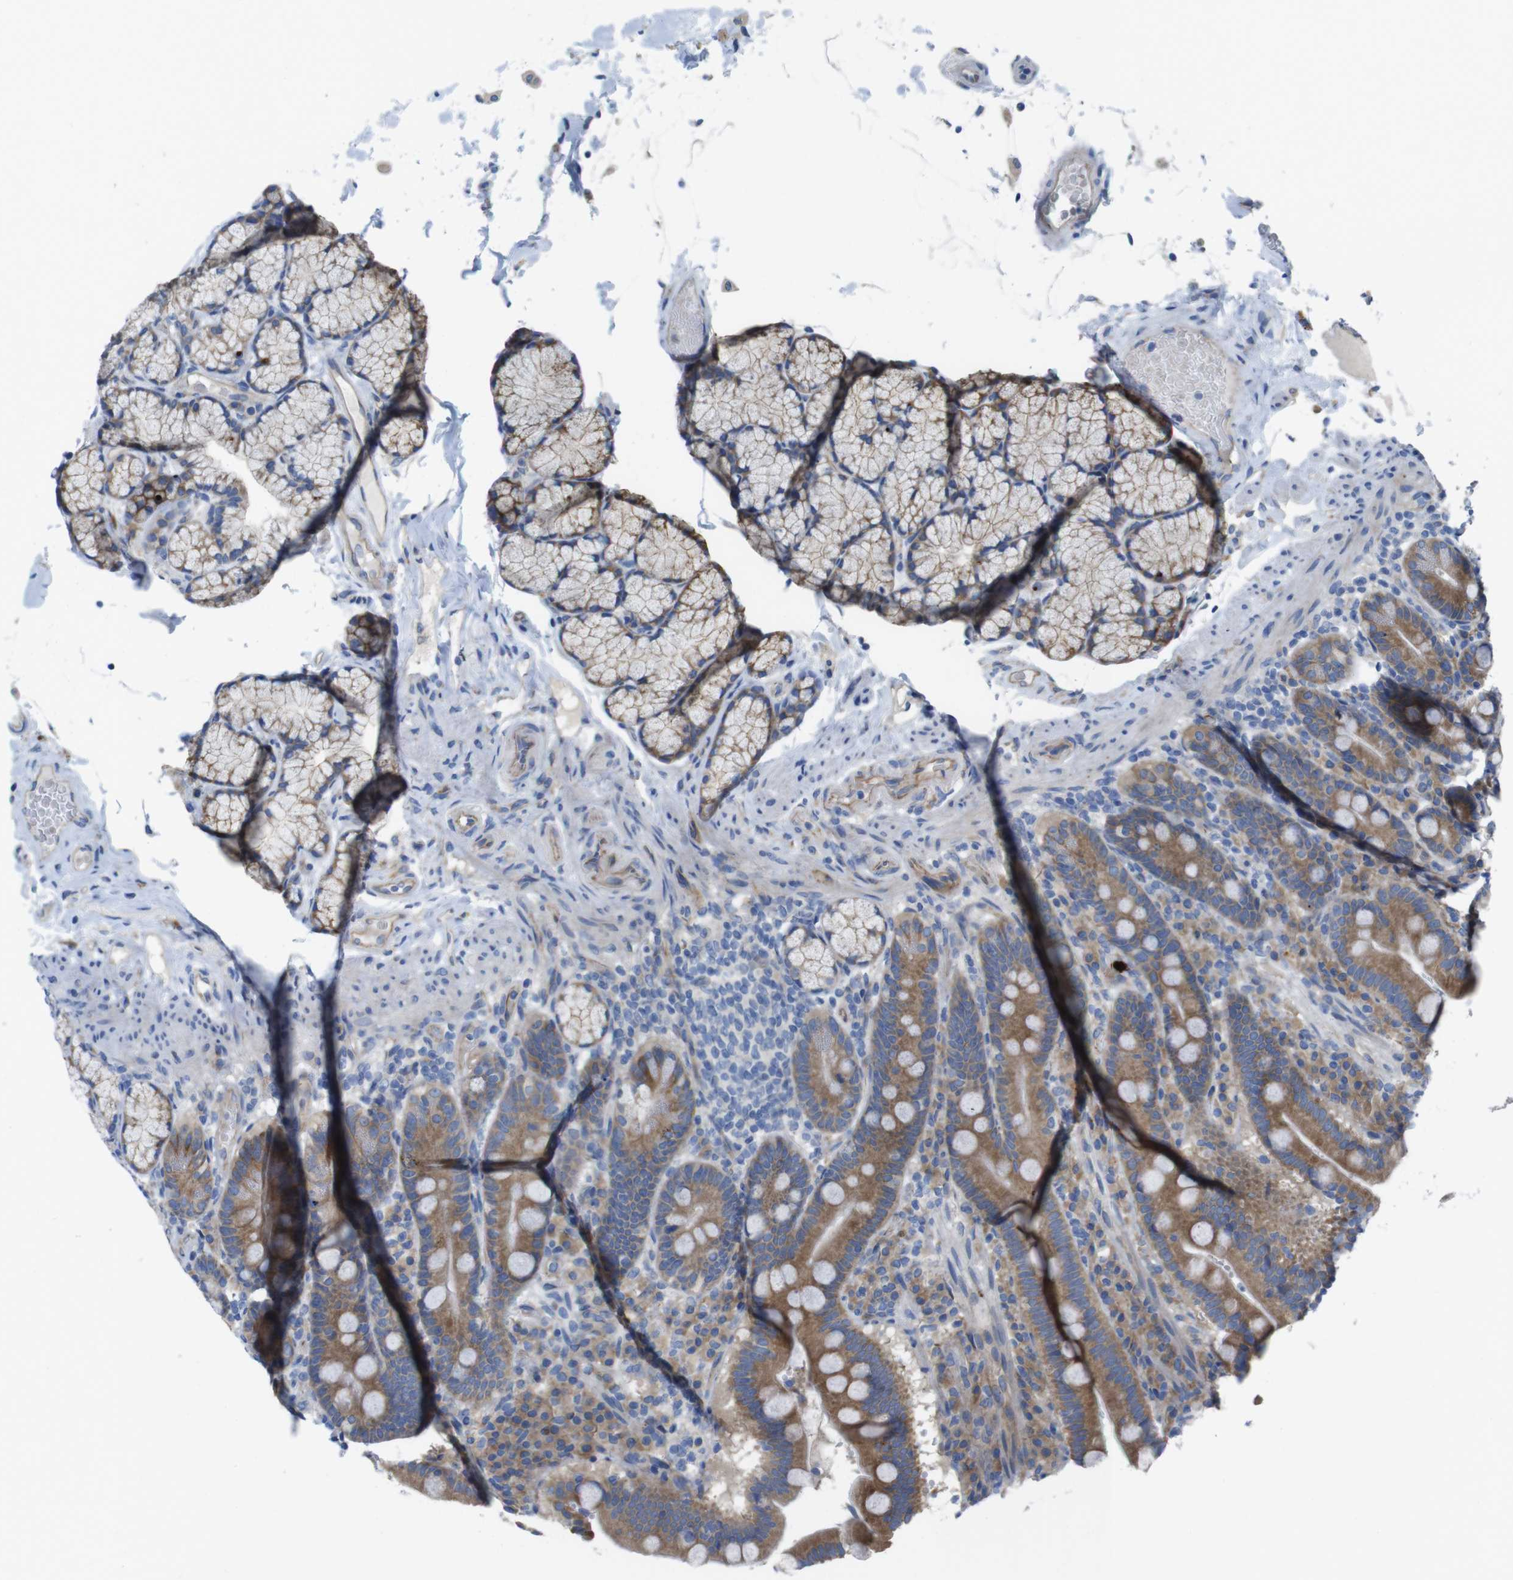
{"staining": {"intensity": "moderate", "quantity": ">75%", "location": "cytoplasmic/membranous"}, "tissue": "duodenum", "cell_type": "Glandular cells", "image_type": "normal", "snomed": [{"axis": "morphology", "description": "Normal tissue, NOS"}, {"axis": "topography", "description": "Small intestine, NOS"}], "caption": "Immunohistochemical staining of normal duodenum displays >75% levels of moderate cytoplasmic/membranous protein positivity in approximately >75% of glandular cells. The staining was performed using DAB to visualize the protein expression in brown, while the nuclei were stained in blue with hematoxylin (Magnification: 20x).", "gene": "TMEM234", "patient": {"sex": "female", "age": 71}}